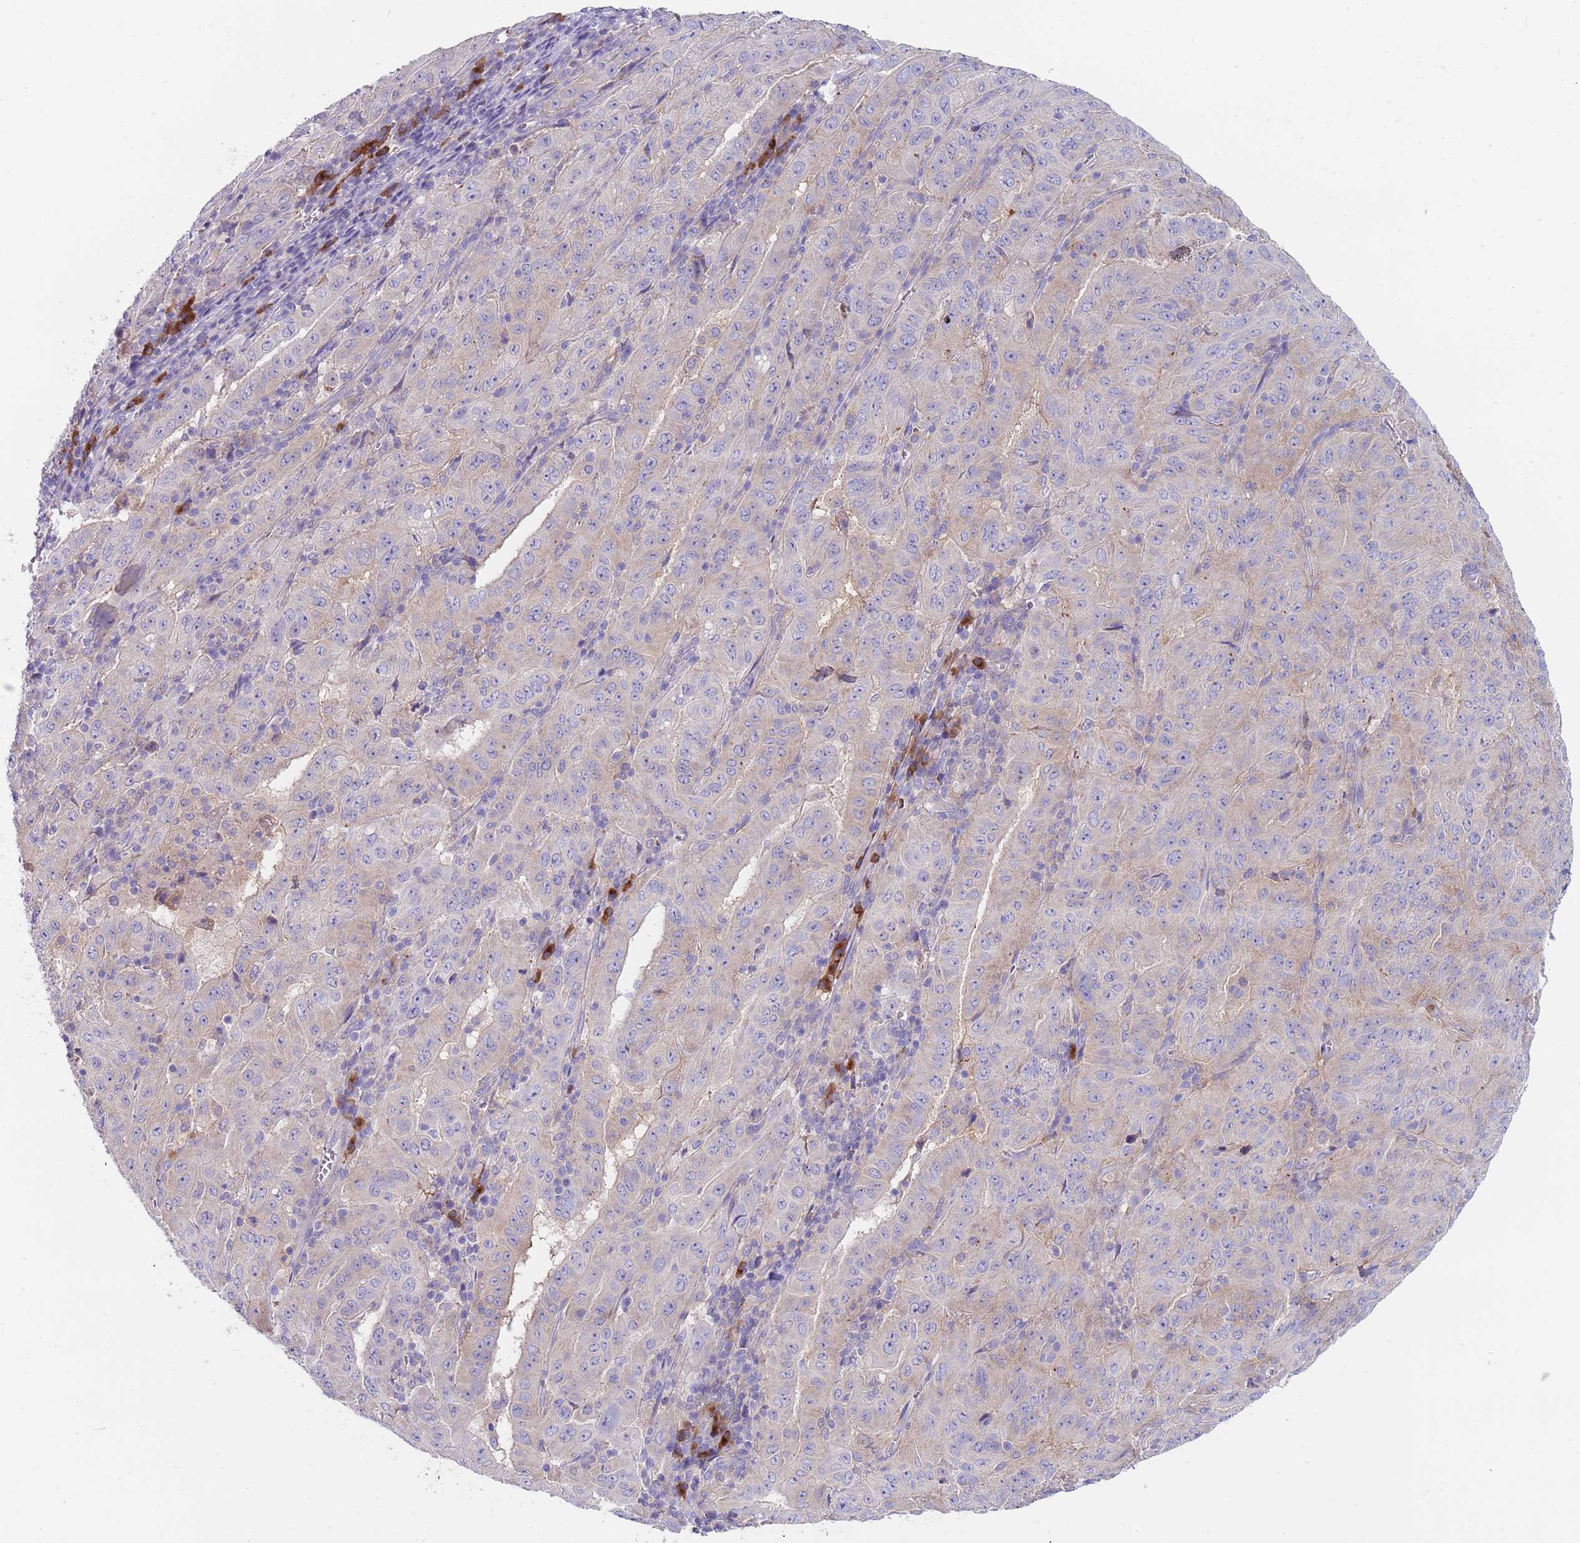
{"staining": {"intensity": "weak", "quantity": "<25%", "location": "cytoplasmic/membranous"}, "tissue": "pancreatic cancer", "cell_type": "Tumor cells", "image_type": "cancer", "snomed": [{"axis": "morphology", "description": "Adenocarcinoma, NOS"}, {"axis": "topography", "description": "Pancreas"}], "caption": "This is an immunohistochemistry photomicrograph of pancreatic adenocarcinoma. There is no staining in tumor cells.", "gene": "TYW1", "patient": {"sex": "male", "age": 63}}